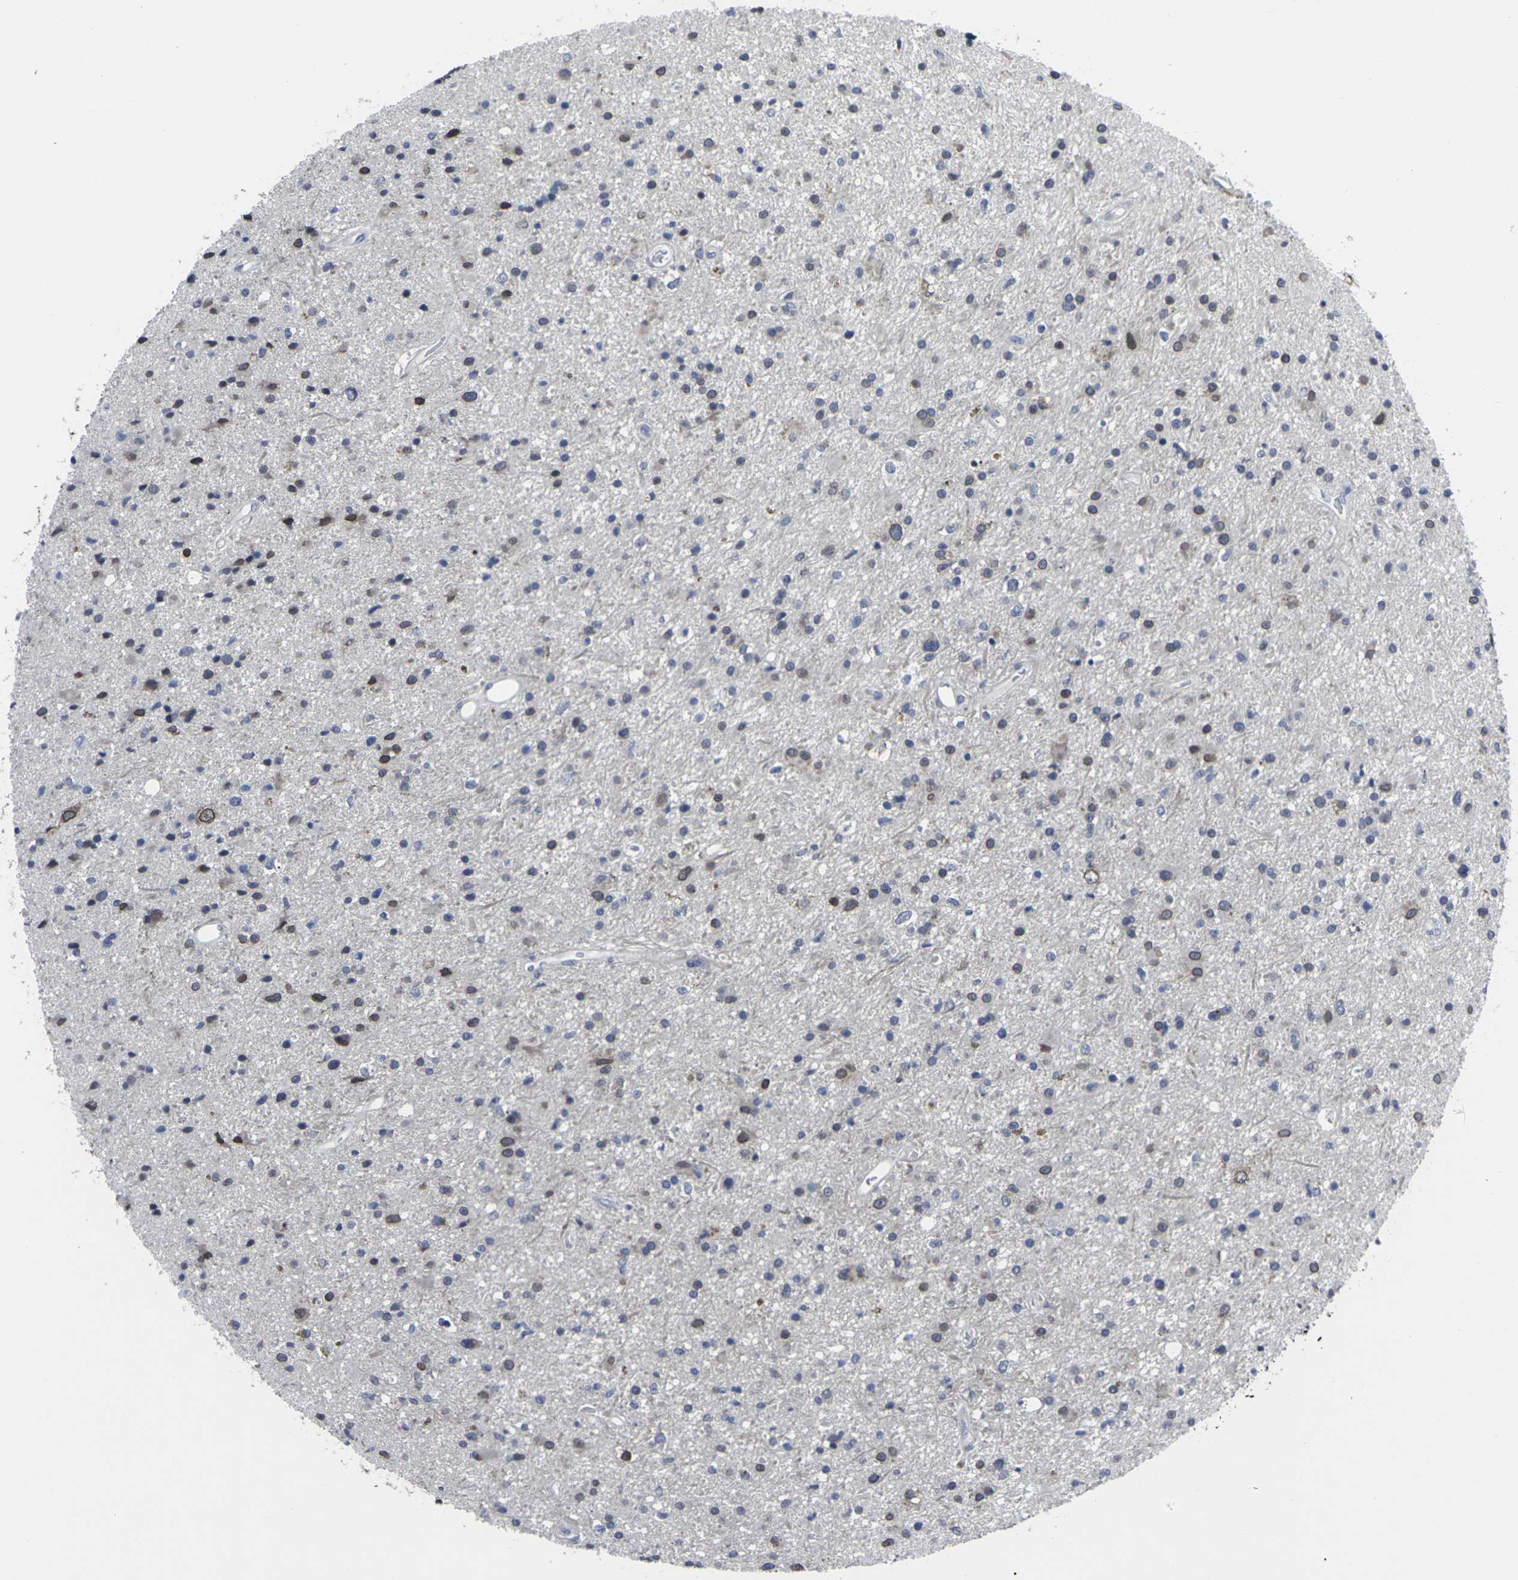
{"staining": {"intensity": "moderate", "quantity": "<25%", "location": "cytoplasmic/membranous"}, "tissue": "glioma", "cell_type": "Tumor cells", "image_type": "cancer", "snomed": [{"axis": "morphology", "description": "Glioma, malignant, High grade"}, {"axis": "topography", "description": "Brain"}], "caption": "Tumor cells reveal low levels of moderate cytoplasmic/membranous positivity in about <25% of cells in malignant glioma (high-grade).", "gene": "HPRT1", "patient": {"sex": "male", "age": 33}}